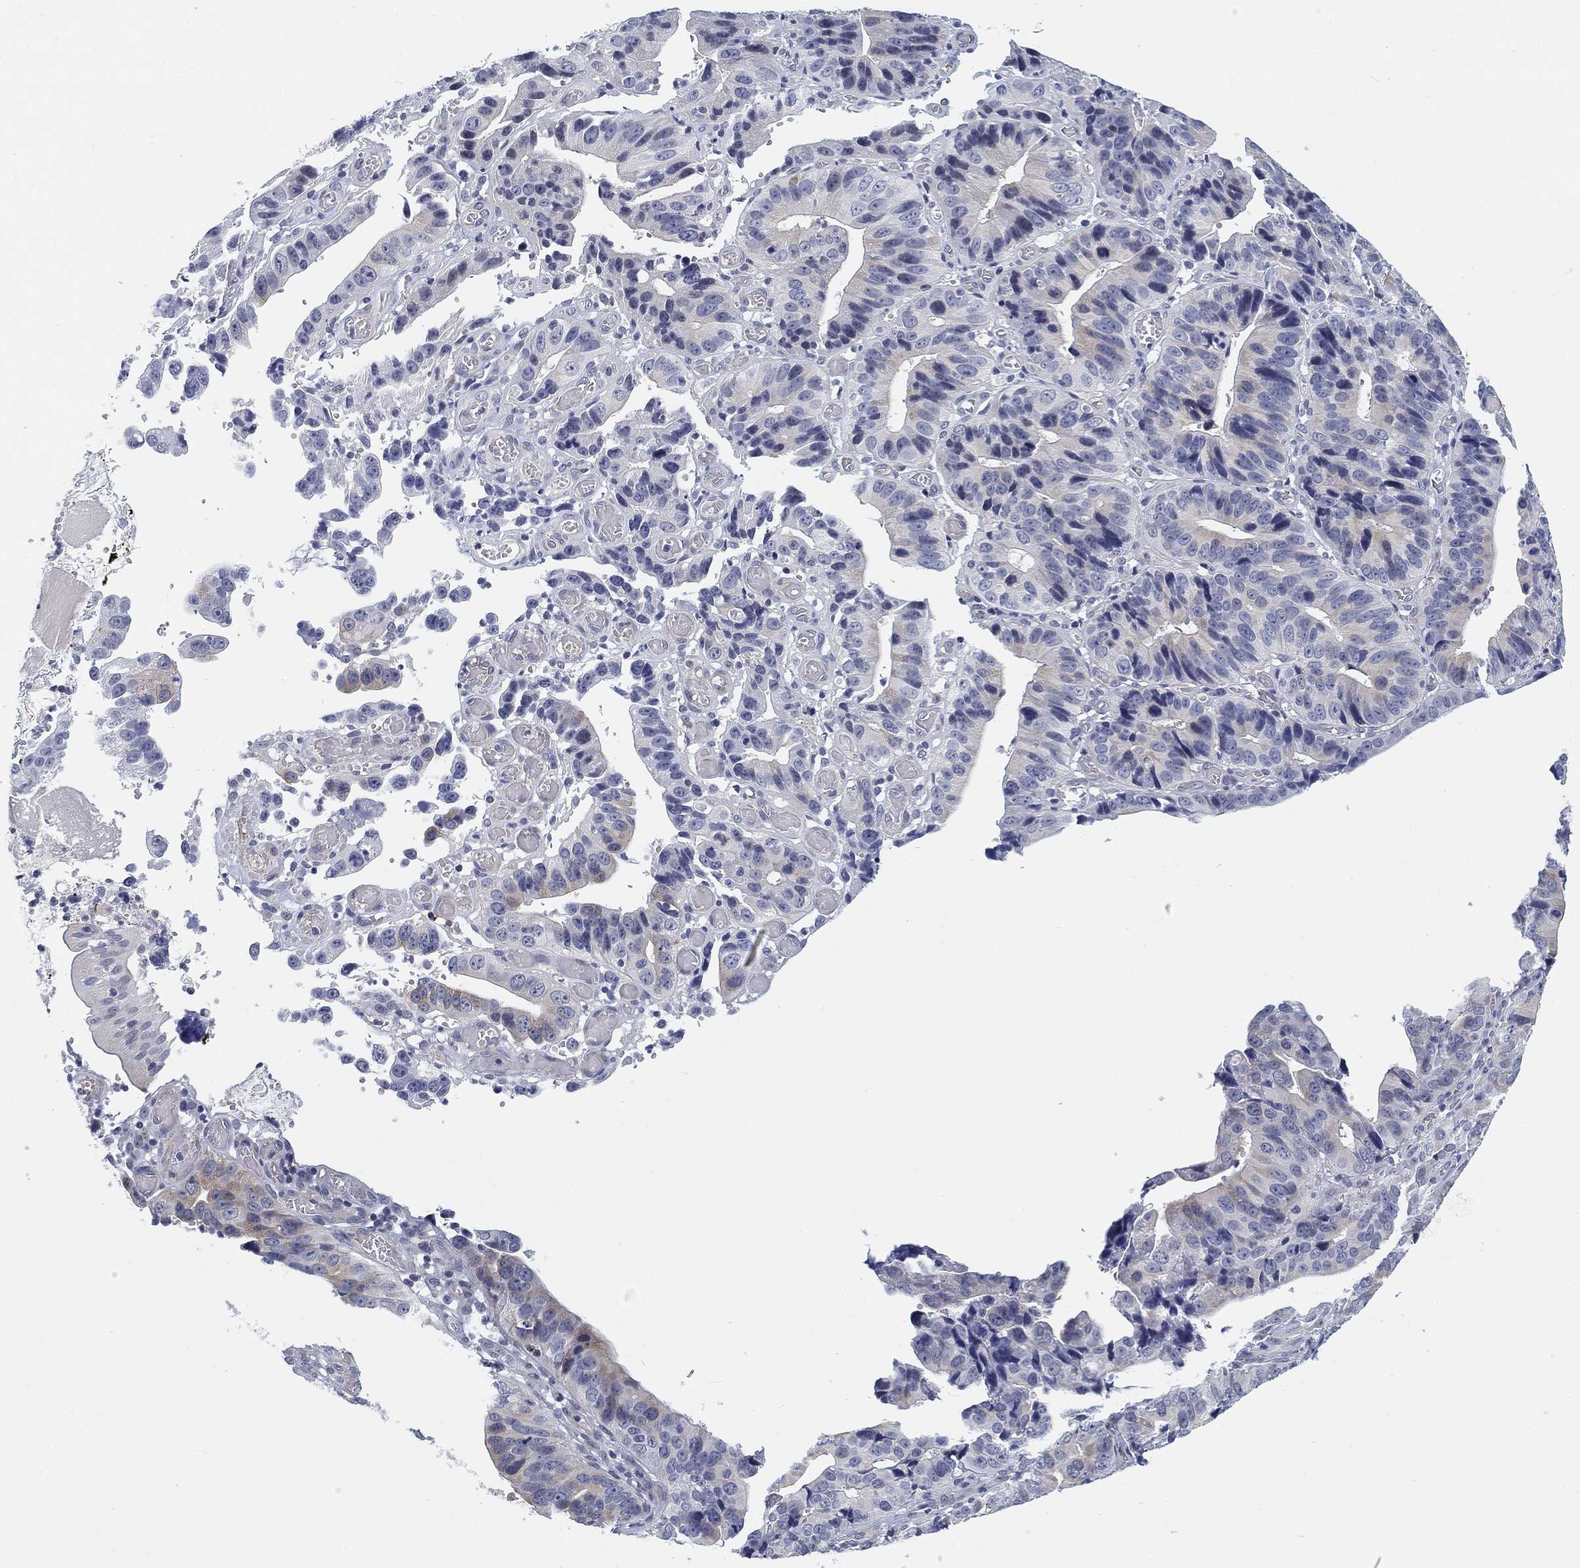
{"staining": {"intensity": "negative", "quantity": "none", "location": "none"}, "tissue": "stomach cancer", "cell_type": "Tumor cells", "image_type": "cancer", "snomed": [{"axis": "morphology", "description": "Adenocarcinoma, NOS"}, {"axis": "topography", "description": "Stomach"}], "caption": "Stomach cancer (adenocarcinoma) was stained to show a protein in brown. There is no significant positivity in tumor cells. Brightfield microscopy of immunohistochemistry stained with DAB (3,3'-diaminobenzidine) (brown) and hematoxylin (blue), captured at high magnification.", "gene": "SLC2A5", "patient": {"sex": "male", "age": 84}}